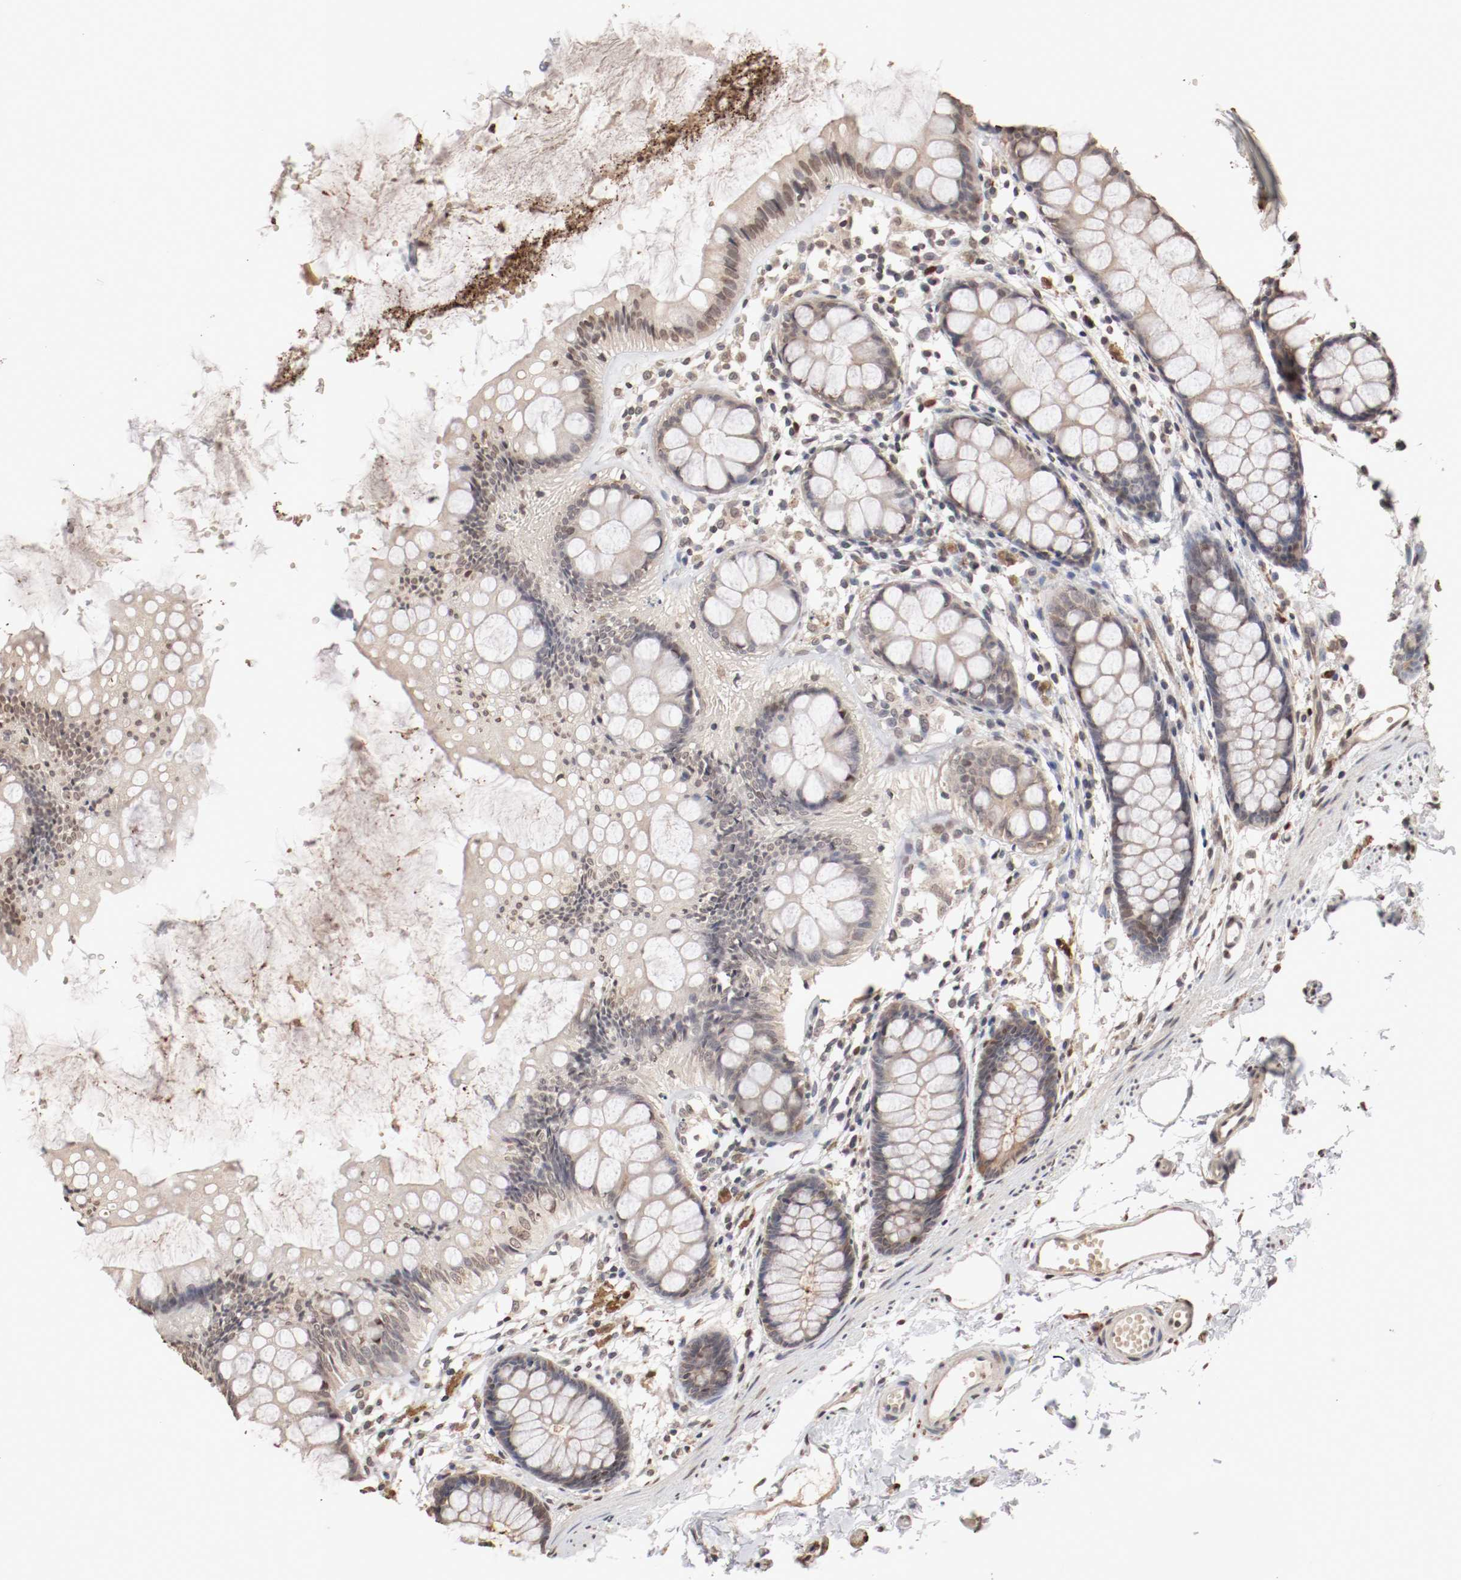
{"staining": {"intensity": "weak", "quantity": ">75%", "location": "cytoplasmic/membranous,nuclear"}, "tissue": "rectum", "cell_type": "Glandular cells", "image_type": "normal", "snomed": [{"axis": "morphology", "description": "Normal tissue, NOS"}, {"axis": "topography", "description": "Rectum"}], "caption": "The micrograph reveals a brown stain indicating the presence of a protein in the cytoplasmic/membranous,nuclear of glandular cells in rectum. The protein of interest is shown in brown color, while the nuclei are stained blue.", "gene": "WASL", "patient": {"sex": "female", "age": 66}}